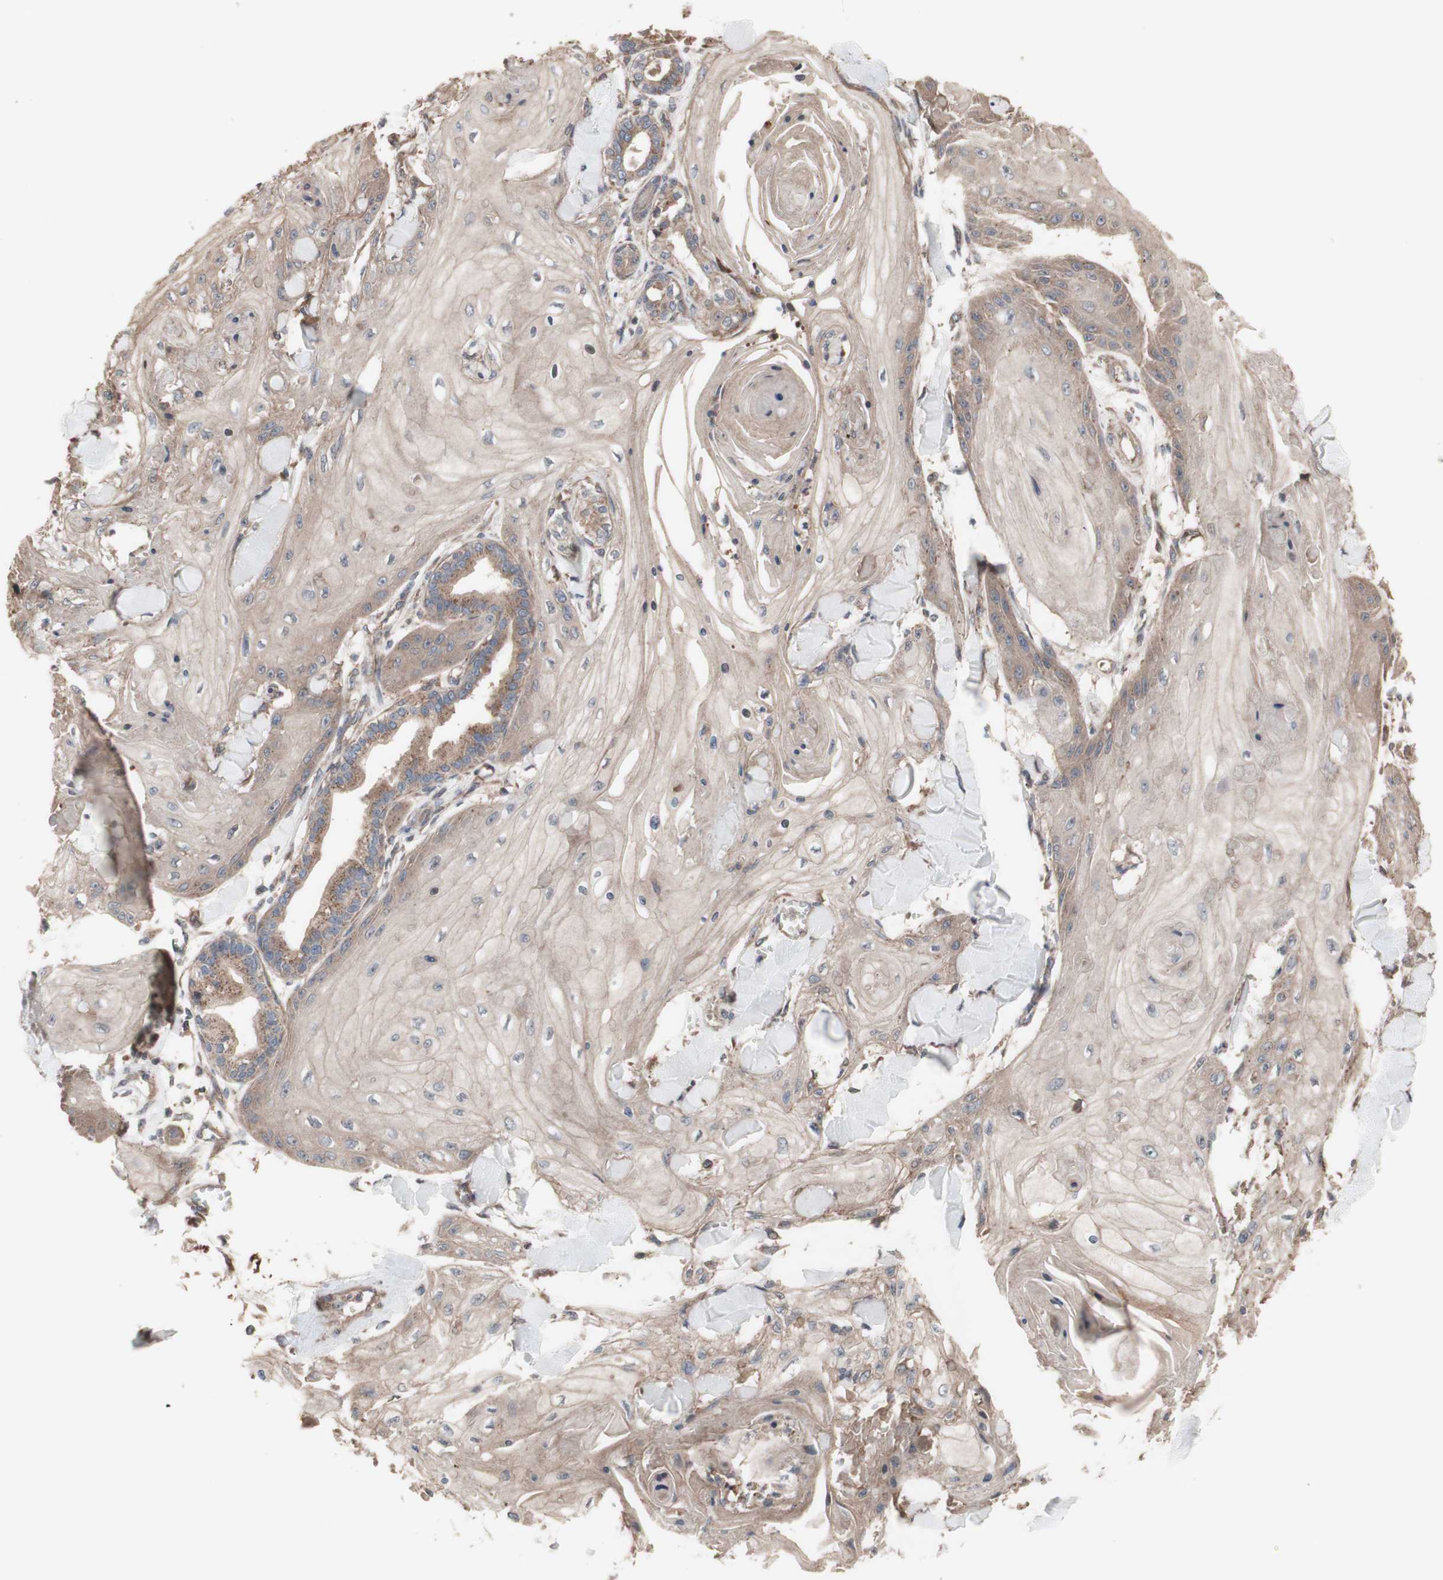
{"staining": {"intensity": "moderate", "quantity": ">75%", "location": "cytoplasmic/membranous"}, "tissue": "skin cancer", "cell_type": "Tumor cells", "image_type": "cancer", "snomed": [{"axis": "morphology", "description": "Squamous cell carcinoma, NOS"}, {"axis": "topography", "description": "Skin"}], "caption": "Immunohistochemistry (DAB (3,3'-diaminobenzidine)) staining of skin cancer (squamous cell carcinoma) exhibits moderate cytoplasmic/membranous protein positivity in about >75% of tumor cells.", "gene": "COPB1", "patient": {"sex": "male", "age": 74}}